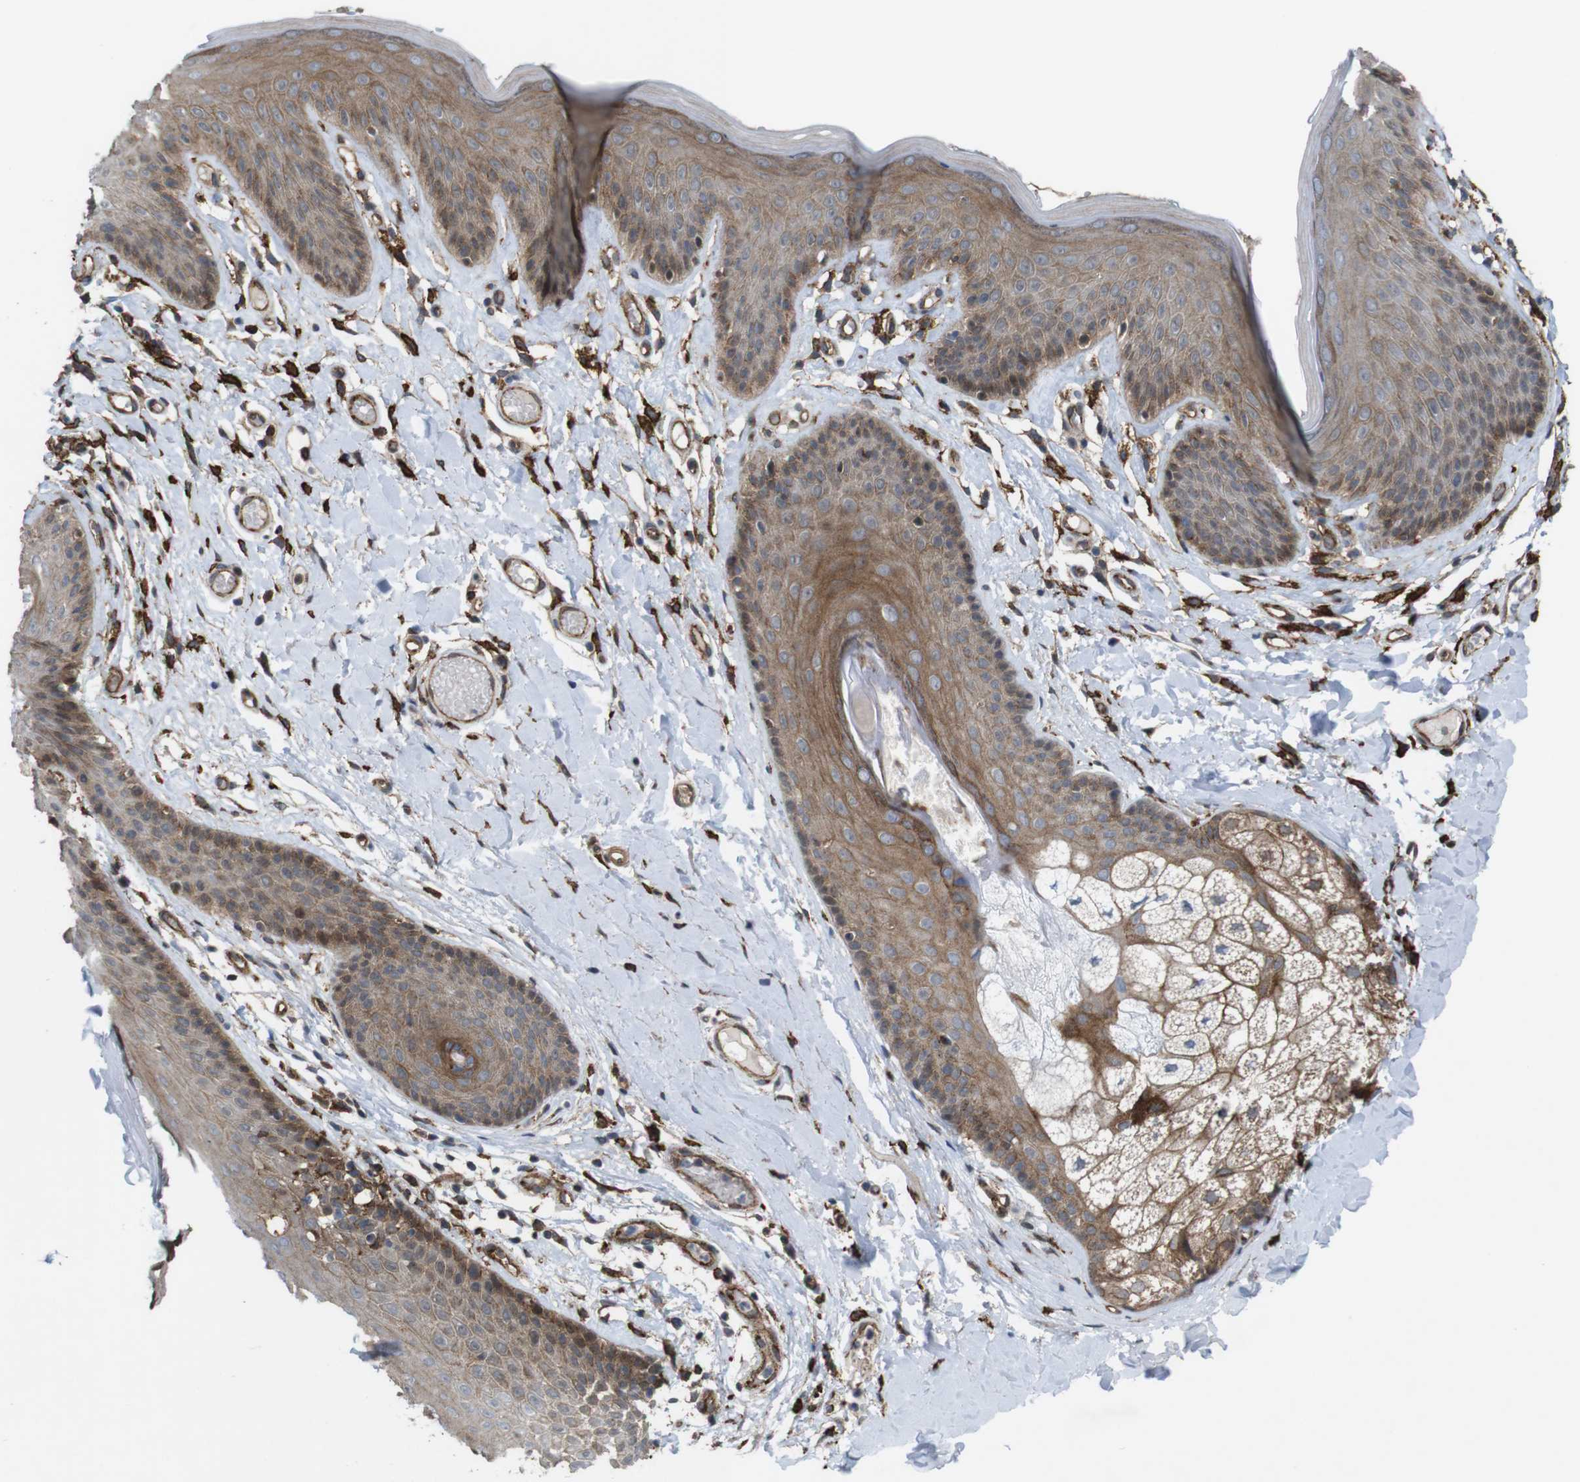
{"staining": {"intensity": "moderate", "quantity": ">75%", "location": "cytoplasmic/membranous,nuclear"}, "tissue": "skin", "cell_type": "Epidermal cells", "image_type": "normal", "snomed": [{"axis": "morphology", "description": "Normal tissue, NOS"}, {"axis": "topography", "description": "Vulva"}], "caption": "Epidermal cells reveal medium levels of moderate cytoplasmic/membranous,nuclear expression in about >75% of cells in normal human skin.", "gene": "PTGER4", "patient": {"sex": "female", "age": 73}}